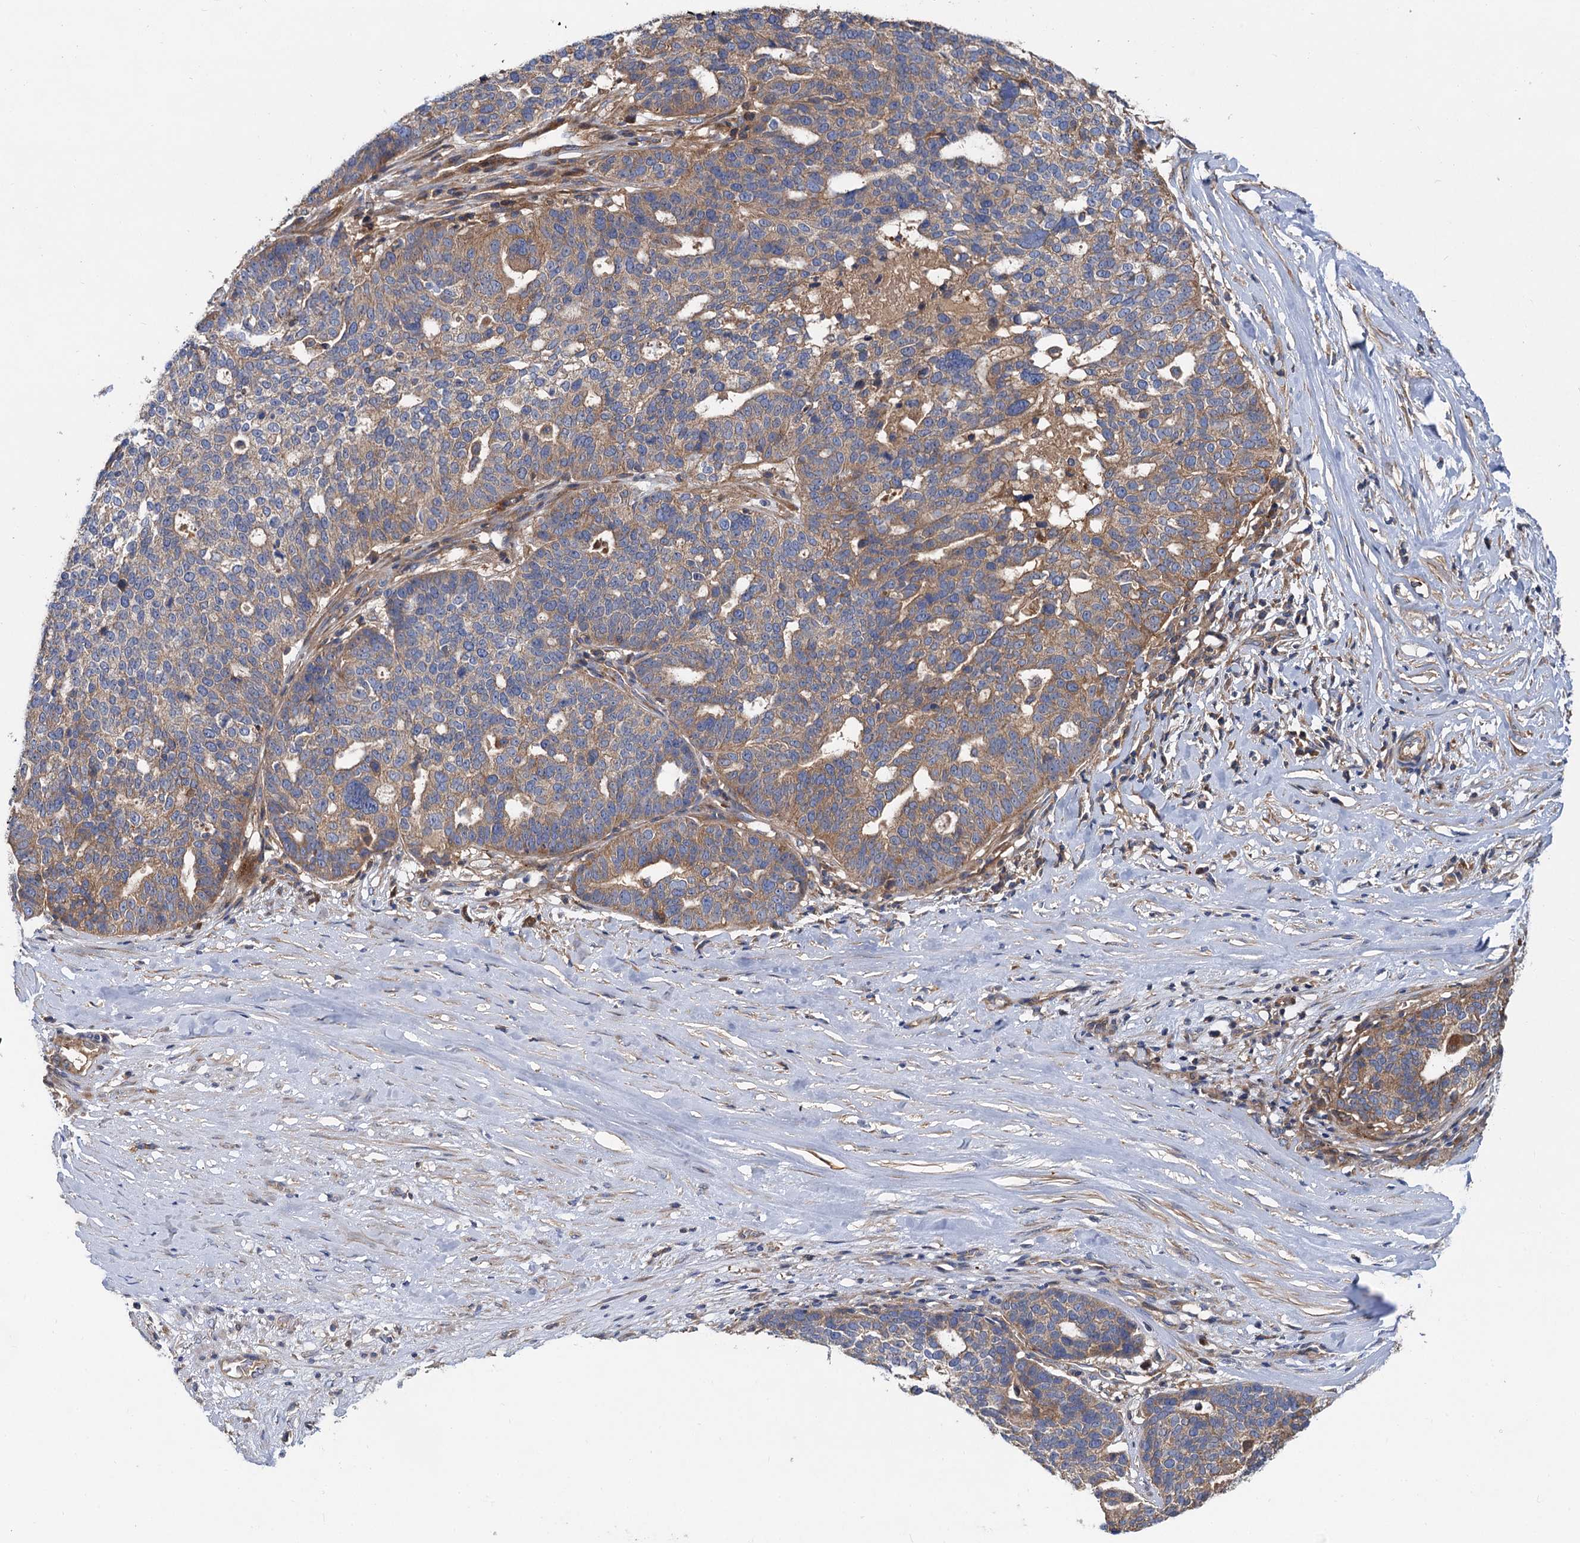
{"staining": {"intensity": "moderate", "quantity": "25%-75%", "location": "cytoplasmic/membranous"}, "tissue": "ovarian cancer", "cell_type": "Tumor cells", "image_type": "cancer", "snomed": [{"axis": "morphology", "description": "Cystadenocarcinoma, serous, NOS"}, {"axis": "topography", "description": "Ovary"}], "caption": "This micrograph reveals IHC staining of human serous cystadenocarcinoma (ovarian), with medium moderate cytoplasmic/membranous positivity in approximately 25%-75% of tumor cells.", "gene": "ALKBH7", "patient": {"sex": "female", "age": 59}}